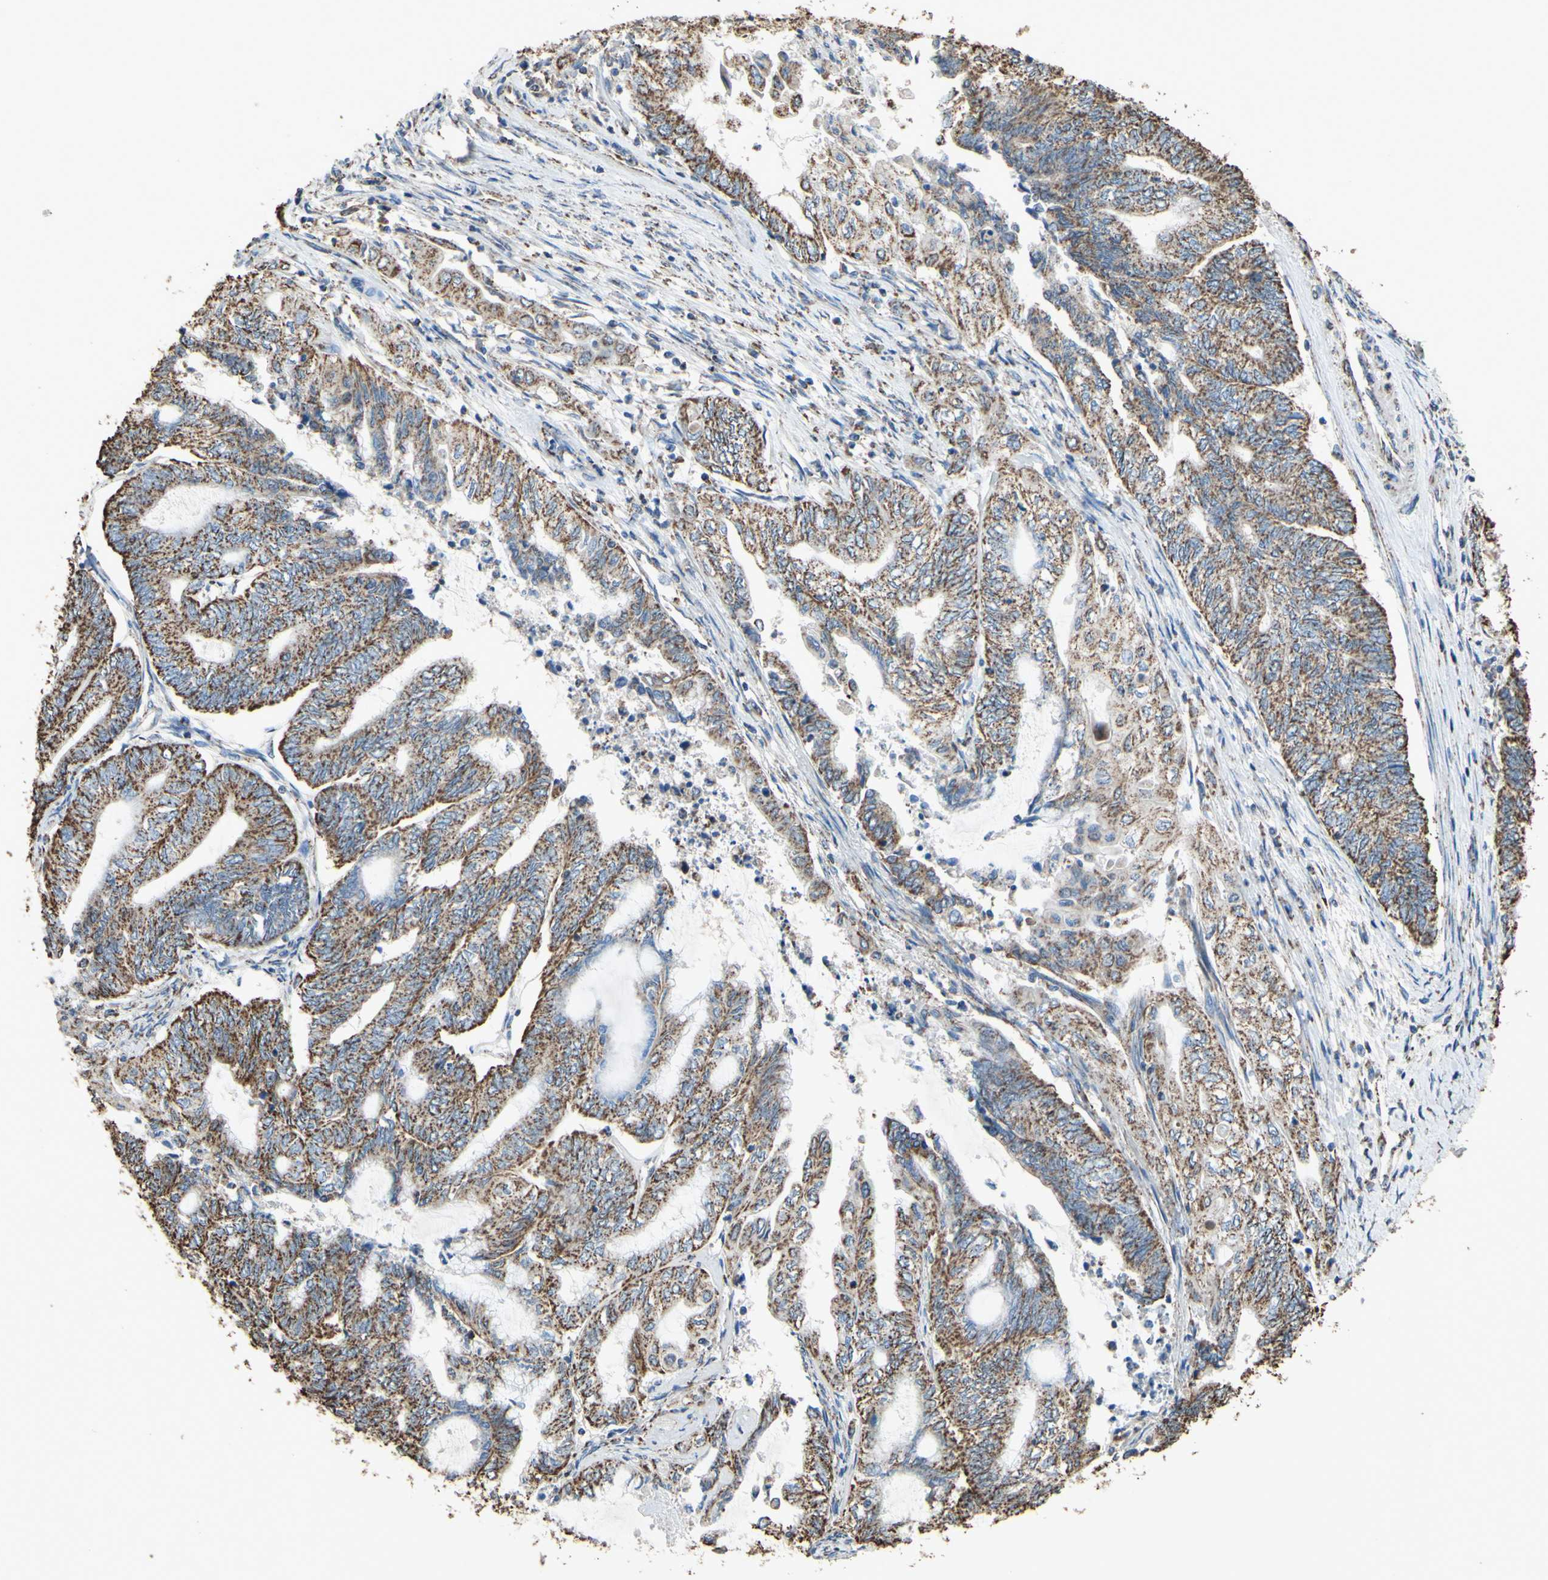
{"staining": {"intensity": "moderate", "quantity": ">75%", "location": "cytoplasmic/membranous"}, "tissue": "endometrial cancer", "cell_type": "Tumor cells", "image_type": "cancer", "snomed": [{"axis": "morphology", "description": "Adenocarcinoma, NOS"}, {"axis": "topography", "description": "Uterus"}, {"axis": "topography", "description": "Endometrium"}], "caption": "There is medium levels of moderate cytoplasmic/membranous expression in tumor cells of adenocarcinoma (endometrial), as demonstrated by immunohistochemical staining (brown color).", "gene": "CMKLR2", "patient": {"sex": "female", "age": 70}}